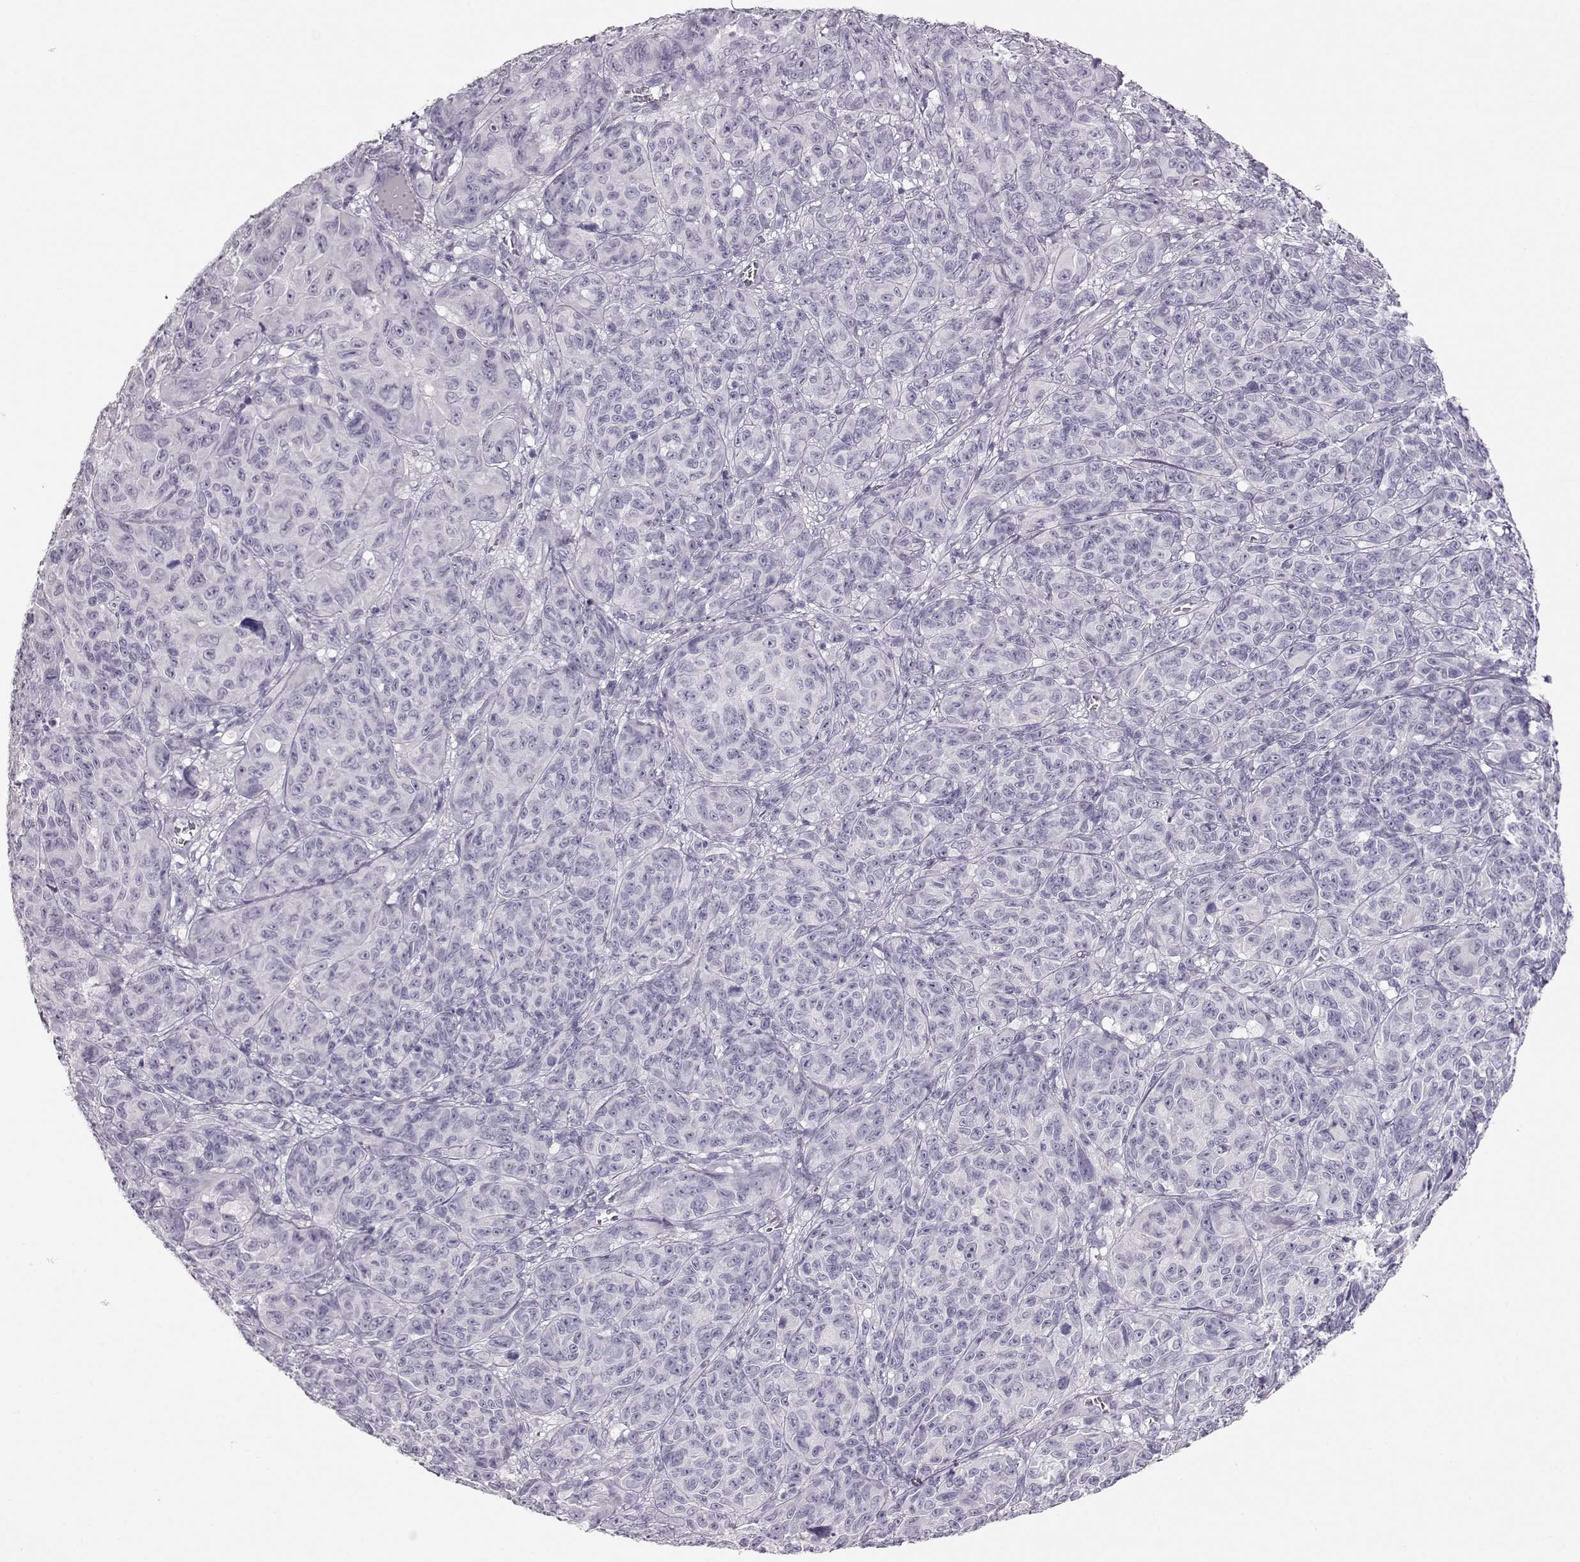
{"staining": {"intensity": "negative", "quantity": "none", "location": "none"}, "tissue": "melanoma", "cell_type": "Tumor cells", "image_type": "cancer", "snomed": [{"axis": "morphology", "description": "Malignant melanoma, NOS"}, {"axis": "topography", "description": "Vulva, labia, clitoris and Bartholin´s gland, NO"}], "caption": "The IHC image has no significant positivity in tumor cells of malignant melanoma tissue.", "gene": "MIP", "patient": {"sex": "female", "age": 75}}